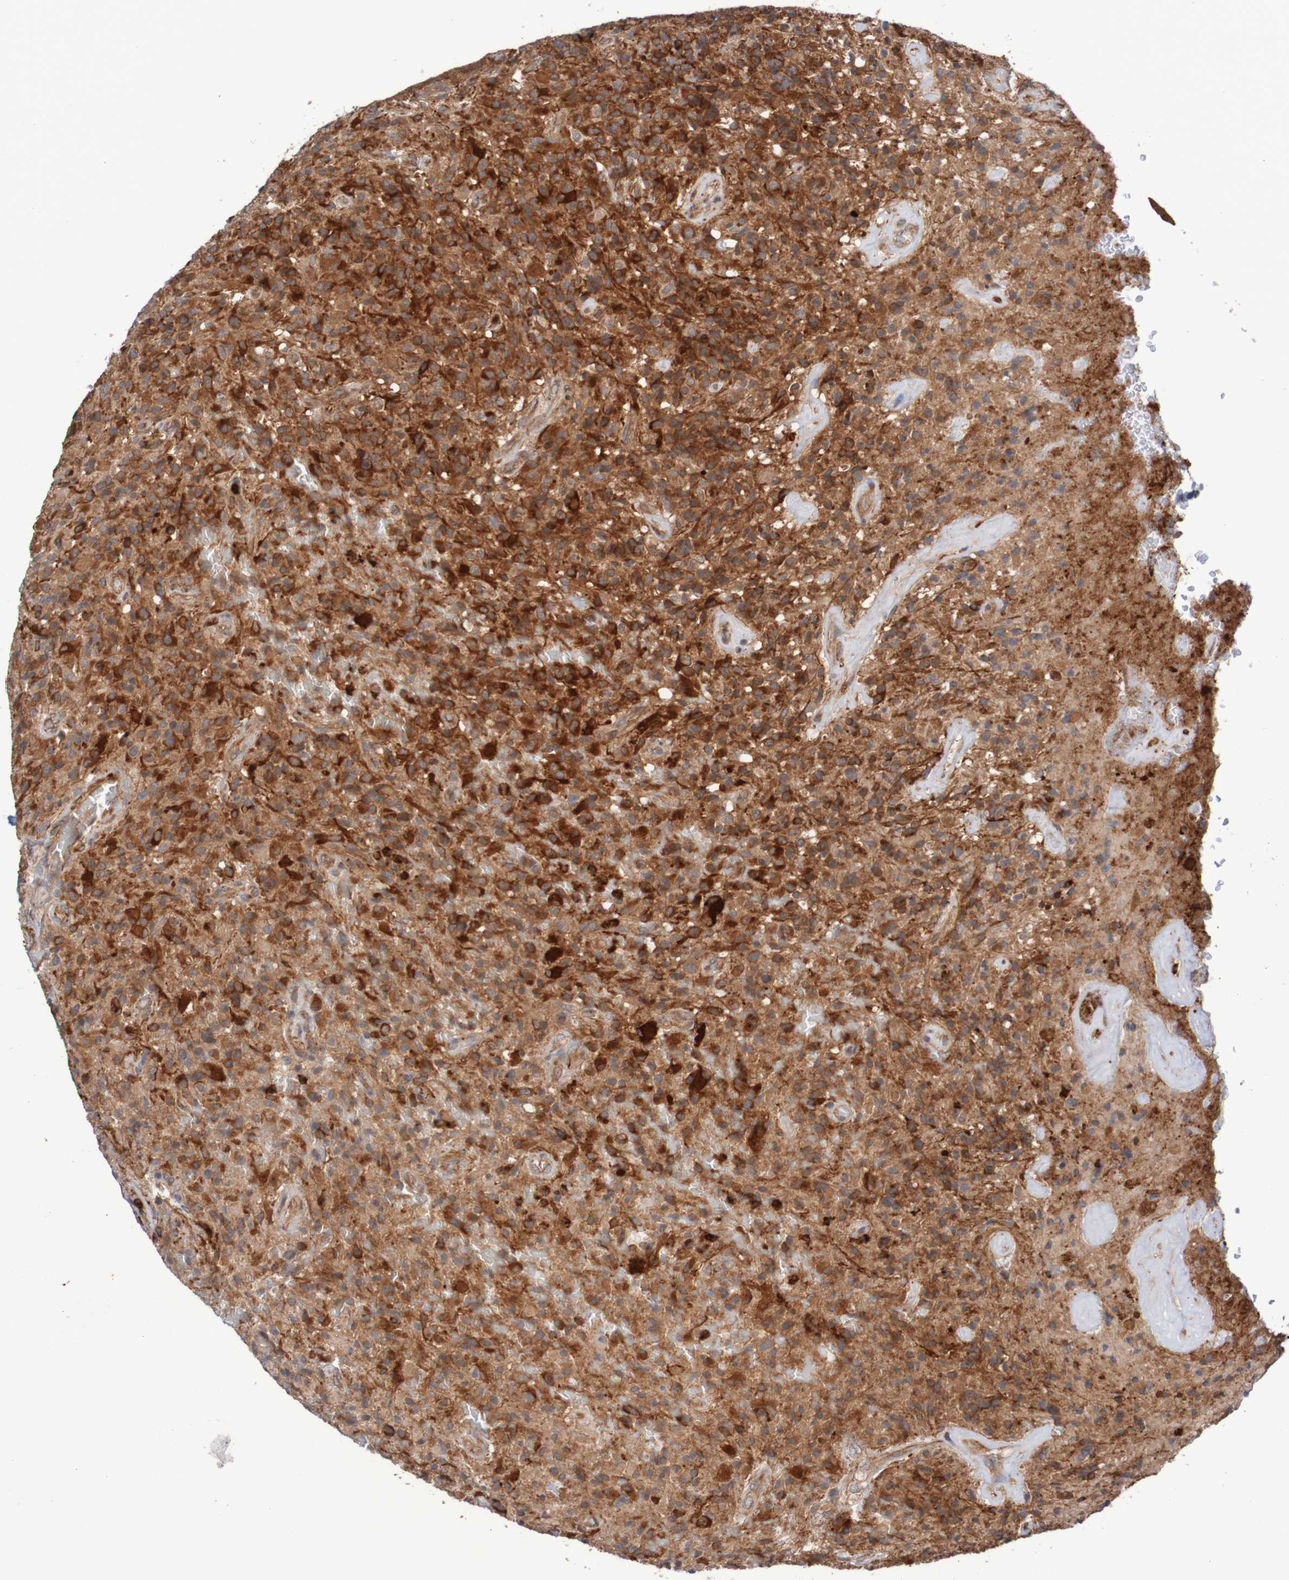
{"staining": {"intensity": "strong", "quantity": ">75%", "location": "cytoplasmic/membranous"}, "tissue": "glioma", "cell_type": "Tumor cells", "image_type": "cancer", "snomed": [{"axis": "morphology", "description": "Glioma, malignant, High grade"}, {"axis": "topography", "description": "Brain"}], "caption": "An immunohistochemistry photomicrograph of tumor tissue is shown. Protein staining in brown highlights strong cytoplasmic/membranous positivity in malignant high-grade glioma within tumor cells.", "gene": "ST8SIA6", "patient": {"sex": "male", "age": 71}}